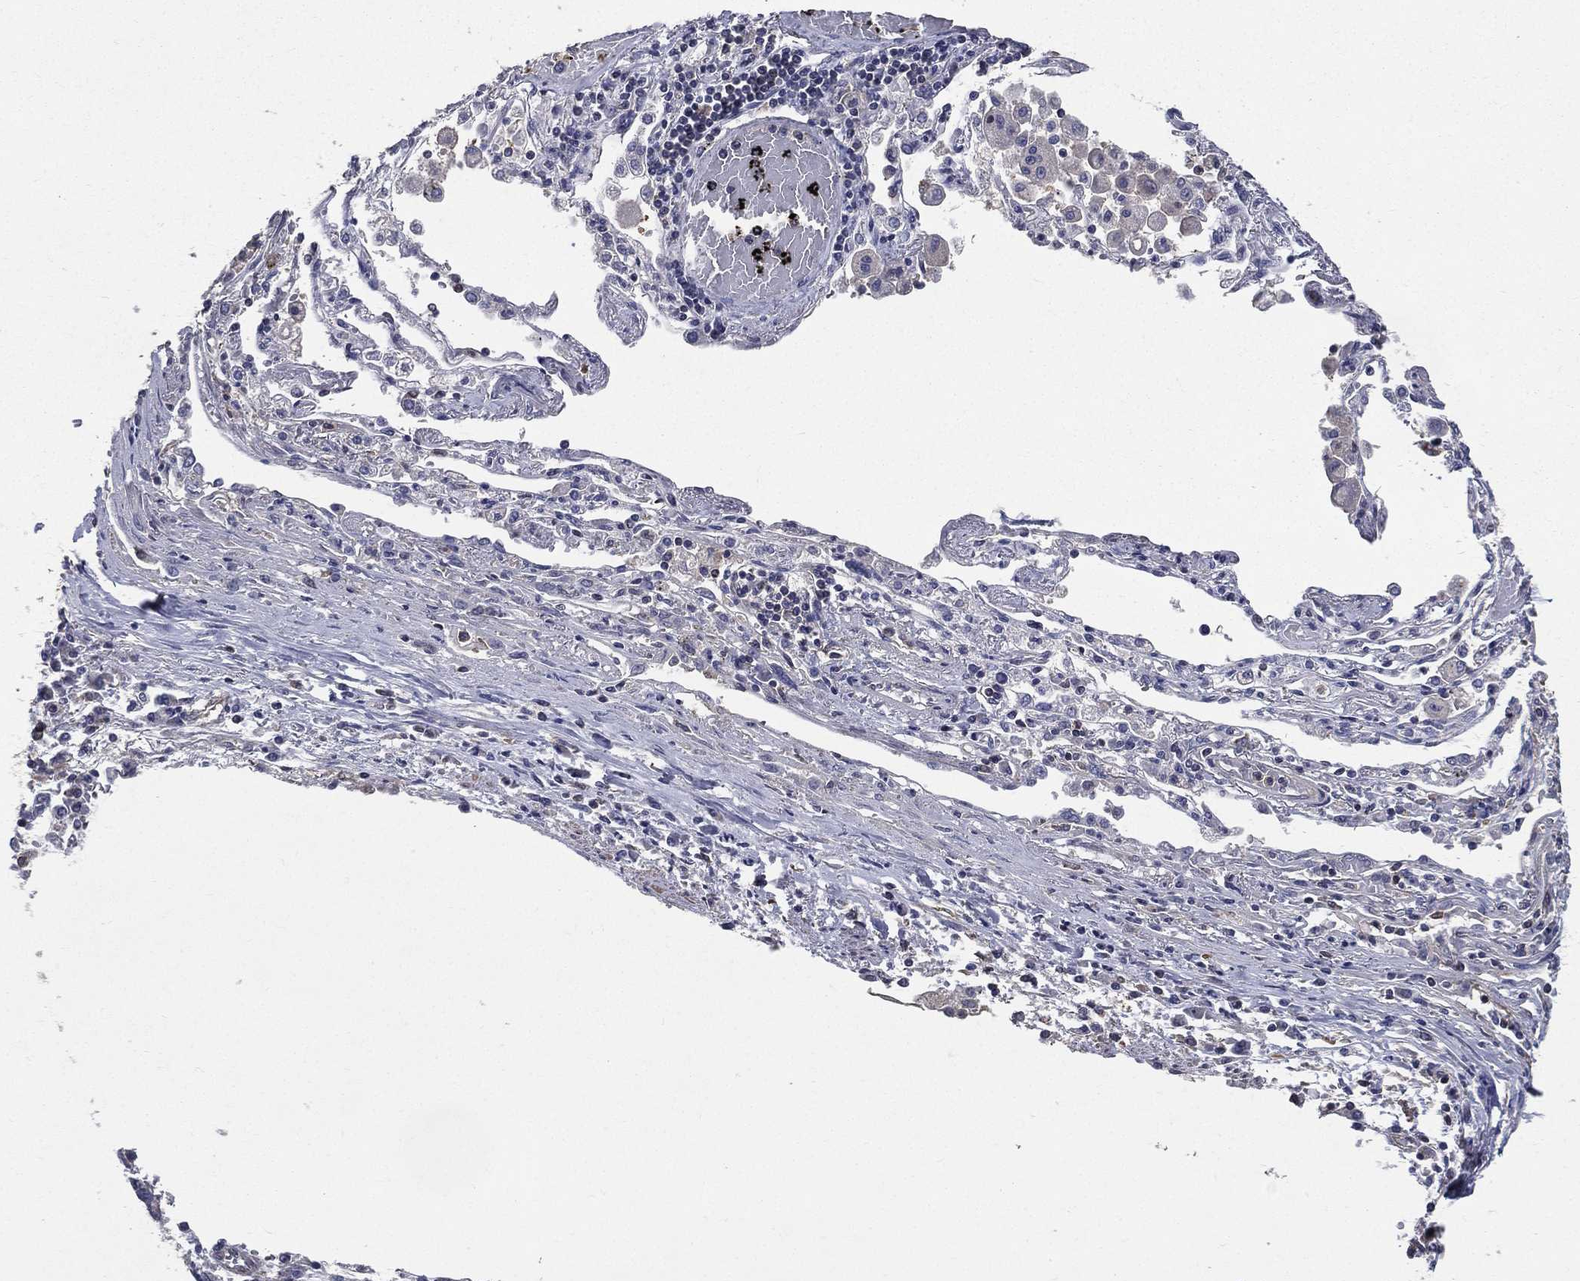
{"staining": {"intensity": "negative", "quantity": "none", "location": "none"}, "tissue": "lung cancer", "cell_type": "Tumor cells", "image_type": "cancer", "snomed": [{"axis": "morphology", "description": "Squamous cell carcinoma, NOS"}, {"axis": "topography", "description": "Lung"}], "caption": "This is an IHC micrograph of lung cancer (squamous cell carcinoma). There is no expression in tumor cells.", "gene": "SERPINB2", "patient": {"sex": "male", "age": 73}}